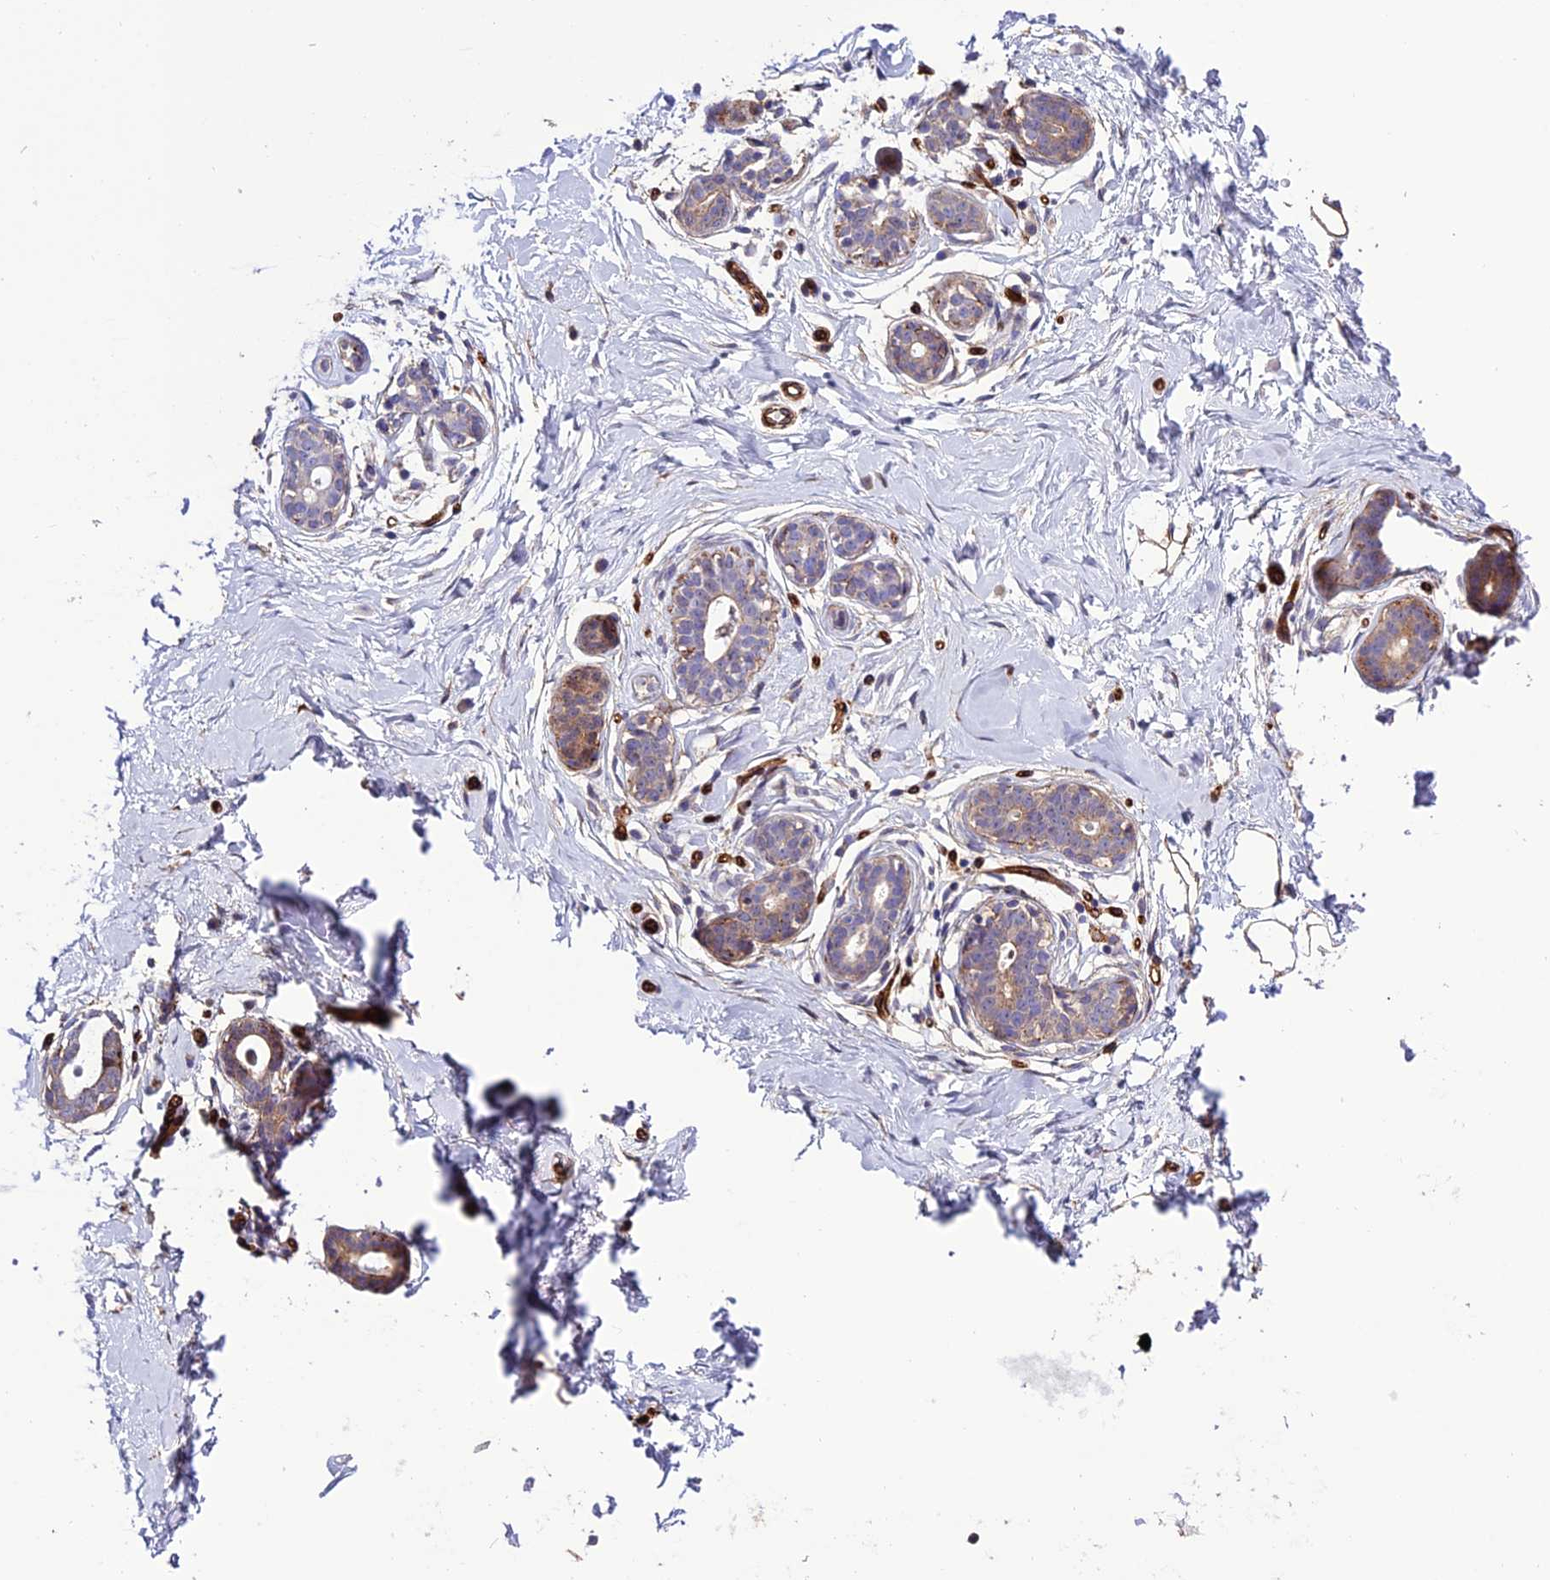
{"staining": {"intensity": "weak", "quantity": "25%-75%", "location": "cytoplasmic/membranous"}, "tissue": "breast", "cell_type": "Adipocytes", "image_type": "normal", "snomed": [{"axis": "morphology", "description": "Normal tissue, NOS"}, {"axis": "morphology", "description": "Adenoma, NOS"}, {"axis": "topography", "description": "Breast"}], "caption": "An image of human breast stained for a protein displays weak cytoplasmic/membranous brown staining in adipocytes.", "gene": "REX1BD", "patient": {"sex": "female", "age": 23}}